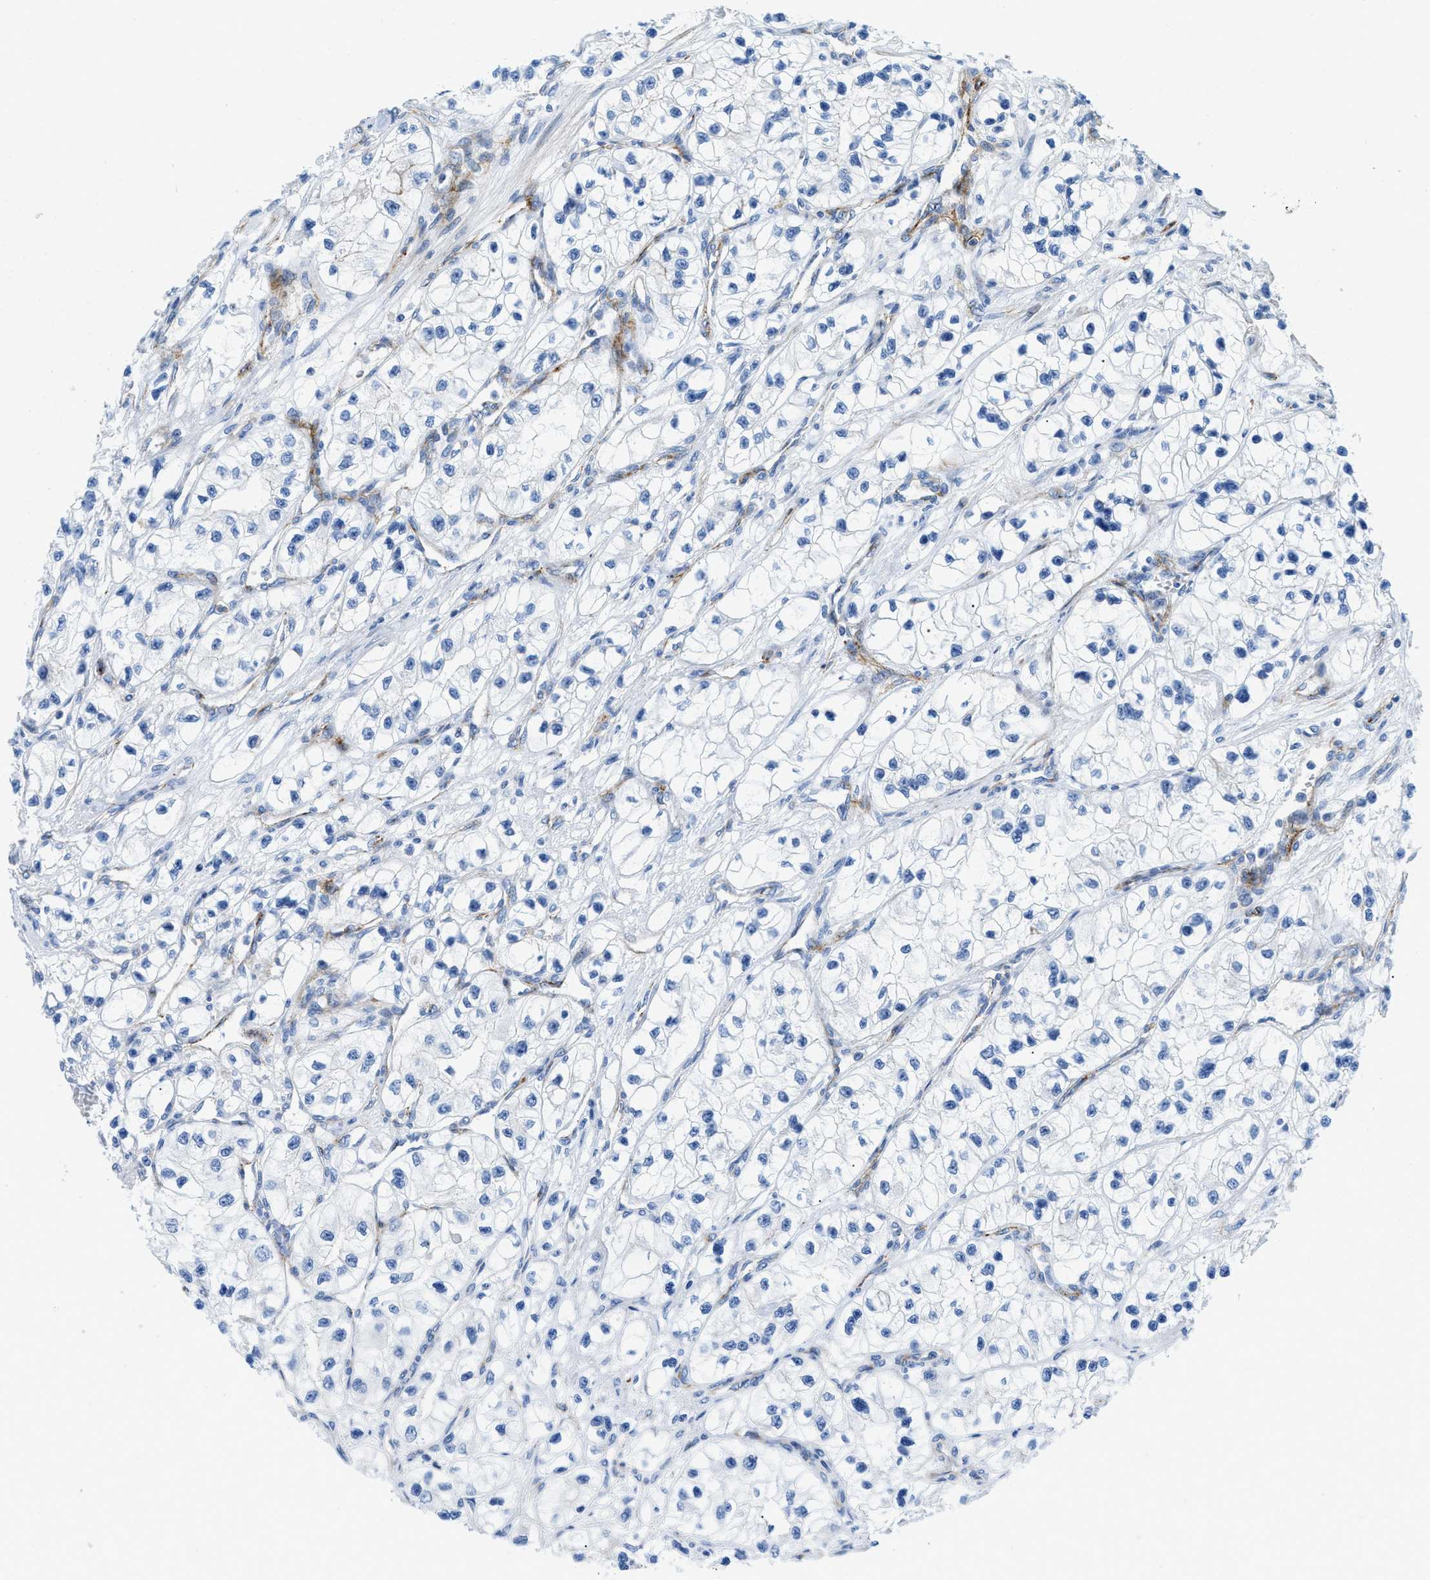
{"staining": {"intensity": "negative", "quantity": "none", "location": "none"}, "tissue": "renal cancer", "cell_type": "Tumor cells", "image_type": "cancer", "snomed": [{"axis": "morphology", "description": "Adenocarcinoma, NOS"}, {"axis": "topography", "description": "Kidney"}], "caption": "This photomicrograph is of renal cancer stained with immunohistochemistry to label a protein in brown with the nuclei are counter-stained blue. There is no positivity in tumor cells.", "gene": "CUTA", "patient": {"sex": "female", "age": 57}}